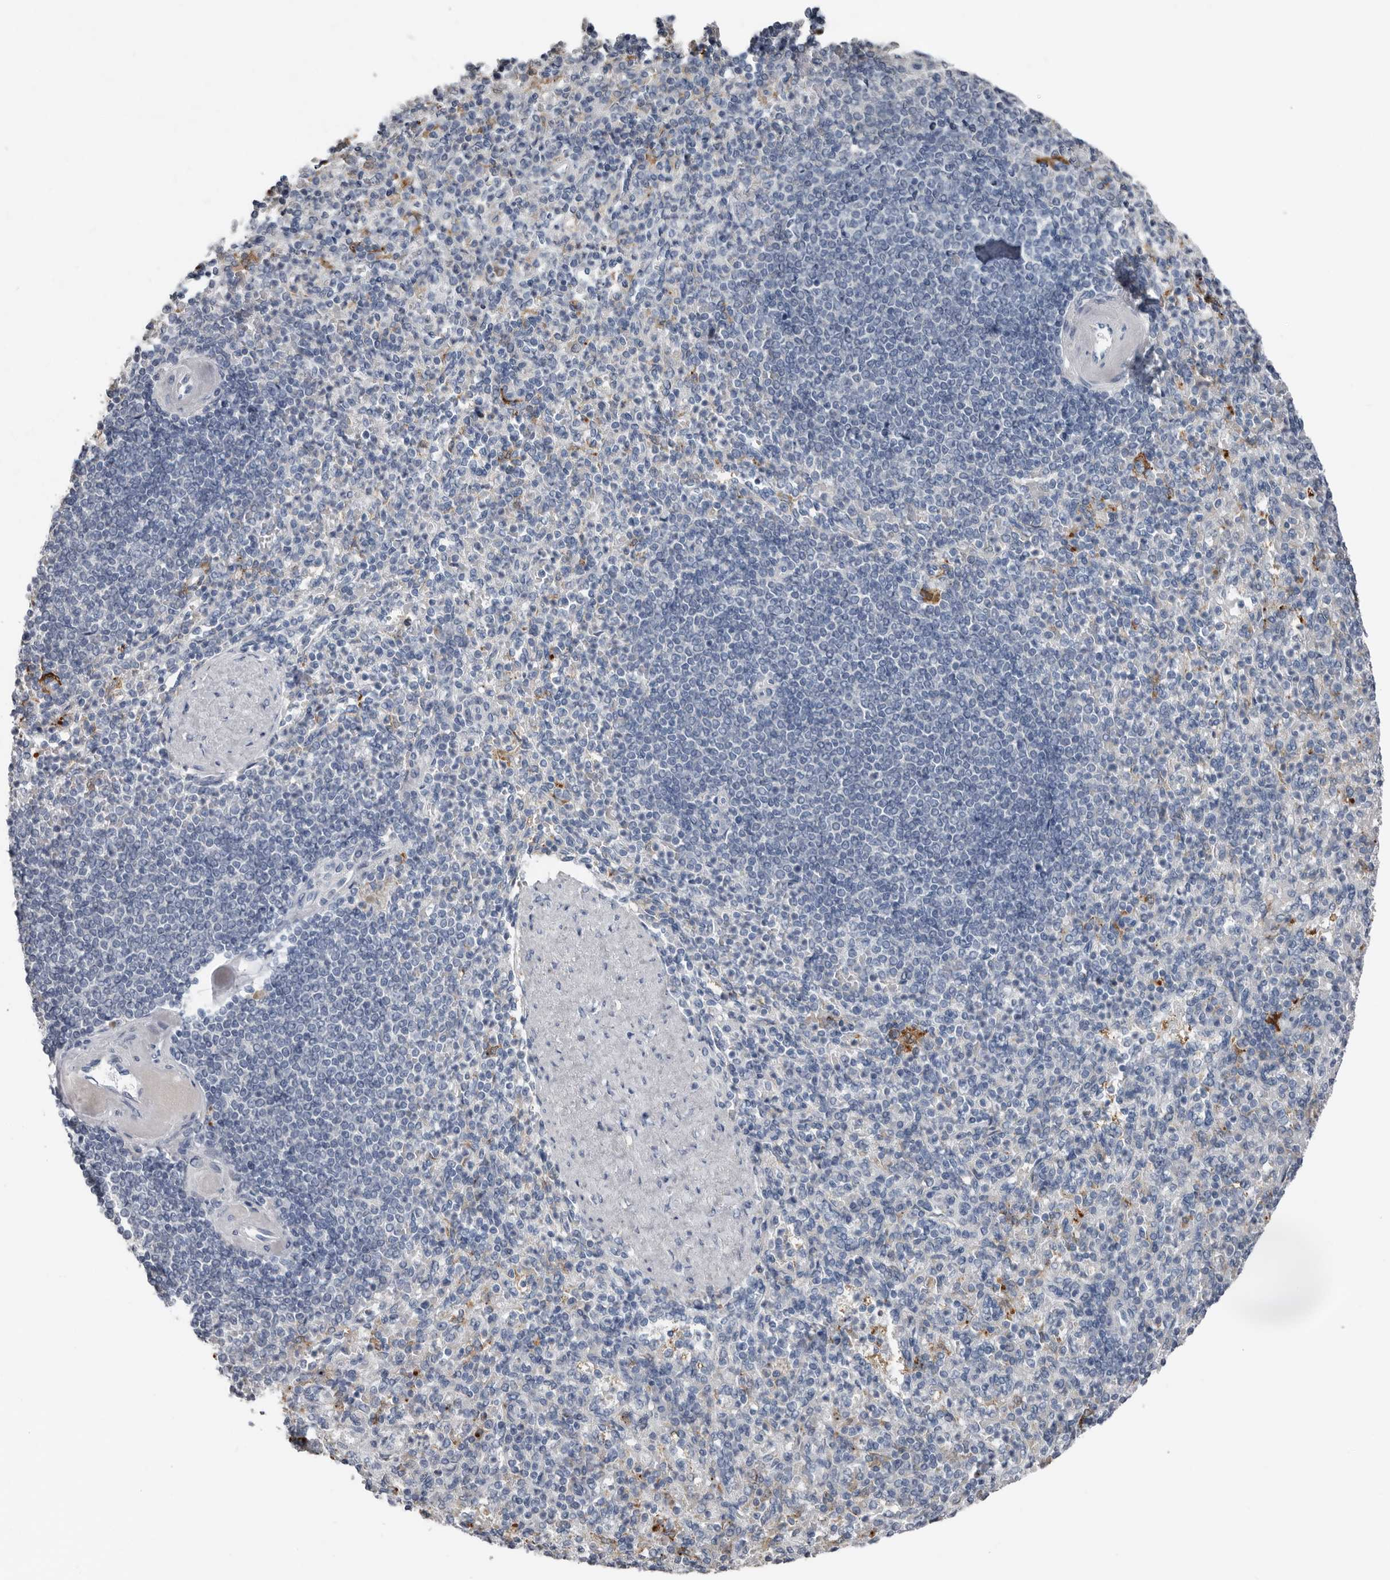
{"staining": {"intensity": "negative", "quantity": "none", "location": "none"}, "tissue": "spleen", "cell_type": "Cells in red pulp", "image_type": "normal", "snomed": [{"axis": "morphology", "description": "Normal tissue, NOS"}, {"axis": "topography", "description": "Spleen"}], "caption": "An immunohistochemistry (IHC) histopathology image of normal spleen is shown. There is no staining in cells in red pulp of spleen.", "gene": "FABP7", "patient": {"sex": "female", "age": 74}}